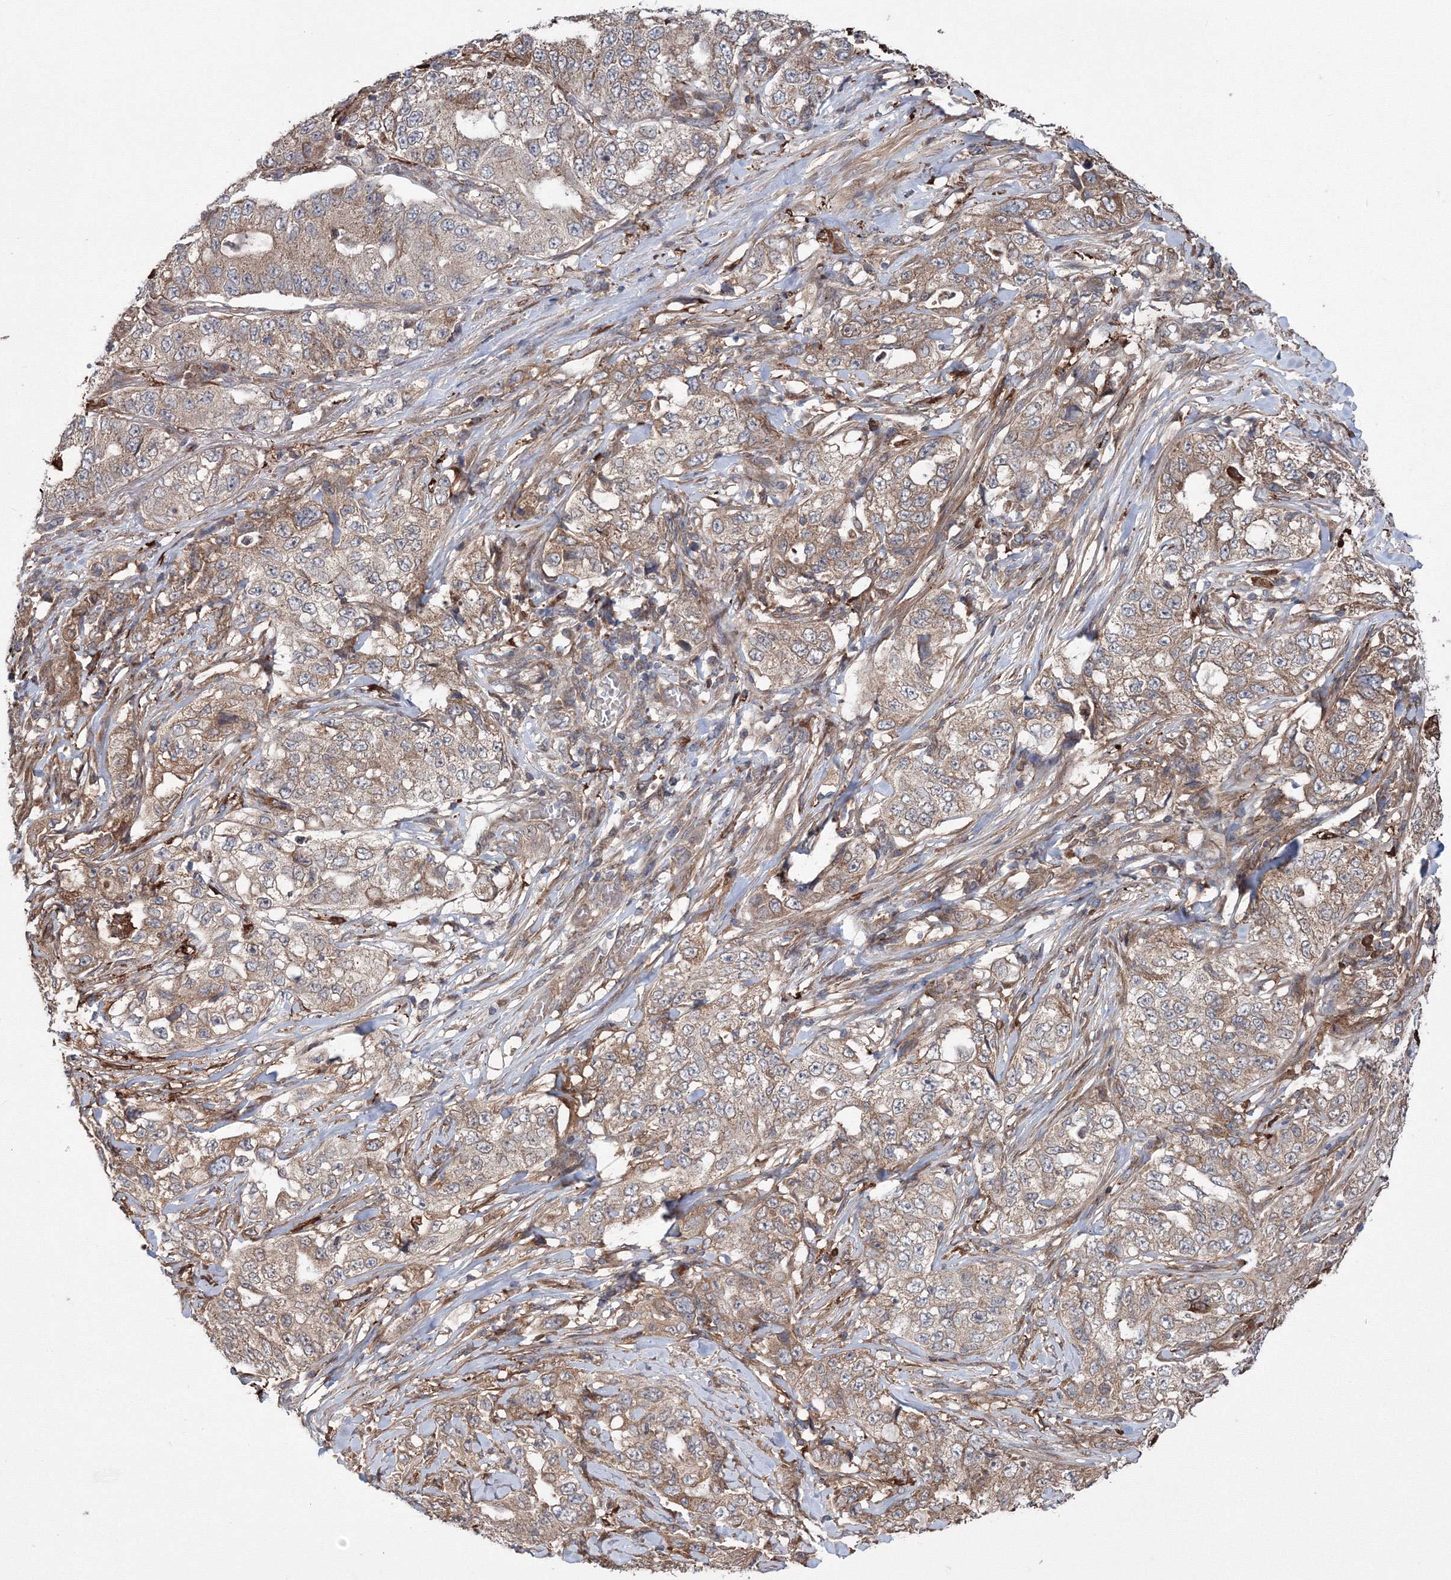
{"staining": {"intensity": "moderate", "quantity": ">75%", "location": "cytoplasmic/membranous"}, "tissue": "lung cancer", "cell_type": "Tumor cells", "image_type": "cancer", "snomed": [{"axis": "morphology", "description": "Adenocarcinoma, NOS"}, {"axis": "topography", "description": "Lung"}], "caption": "Tumor cells display moderate cytoplasmic/membranous expression in about >75% of cells in adenocarcinoma (lung).", "gene": "RANBP3L", "patient": {"sex": "female", "age": 51}}